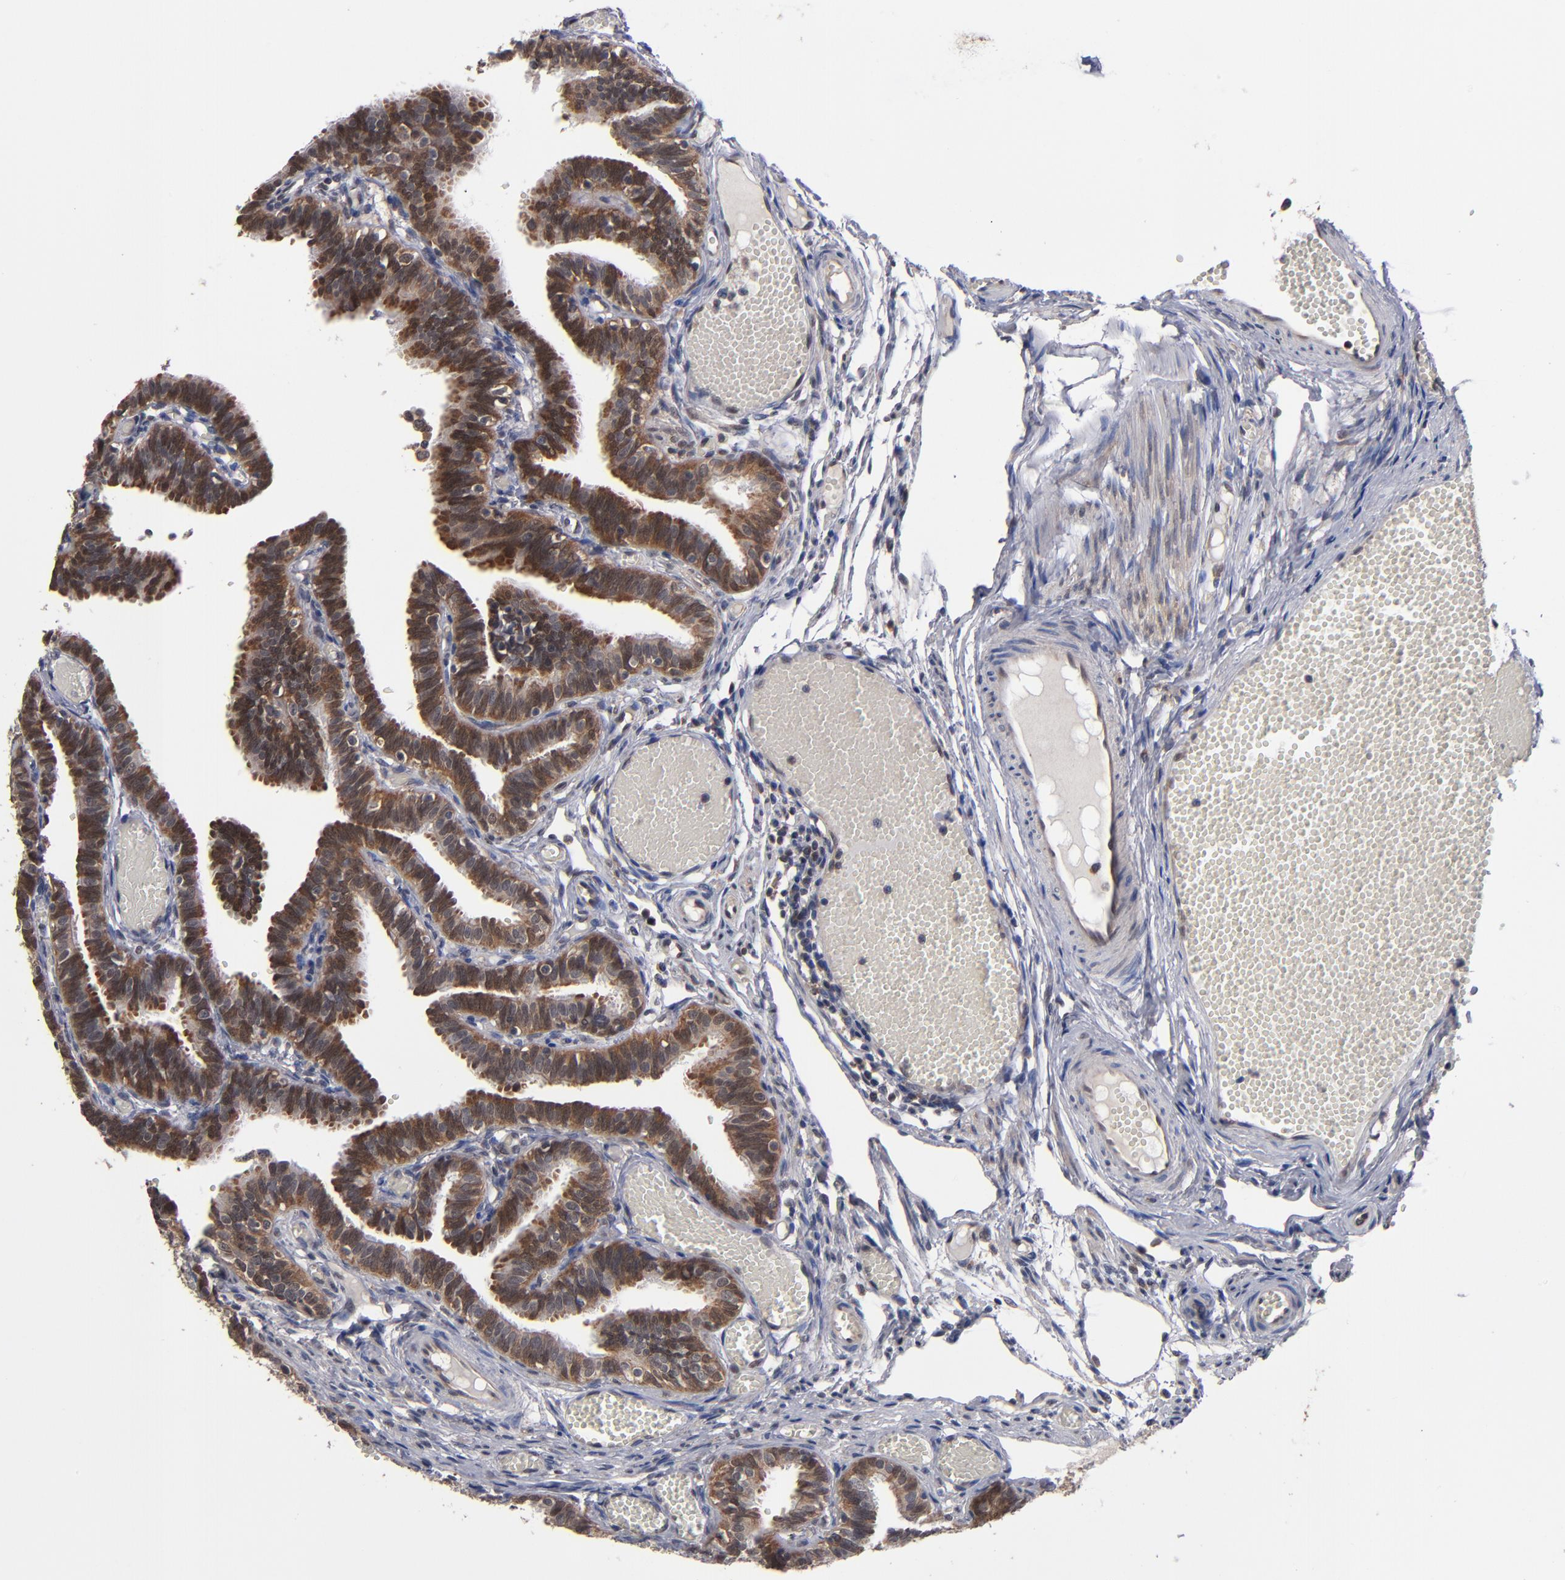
{"staining": {"intensity": "strong", "quantity": ">75%", "location": "cytoplasmic/membranous"}, "tissue": "fallopian tube", "cell_type": "Glandular cells", "image_type": "normal", "snomed": [{"axis": "morphology", "description": "Normal tissue, NOS"}, {"axis": "topography", "description": "Fallopian tube"}], "caption": "Benign fallopian tube reveals strong cytoplasmic/membranous positivity in approximately >75% of glandular cells, visualized by immunohistochemistry. The protein of interest is shown in brown color, while the nuclei are stained blue.", "gene": "ALG13", "patient": {"sex": "female", "age": 29}}